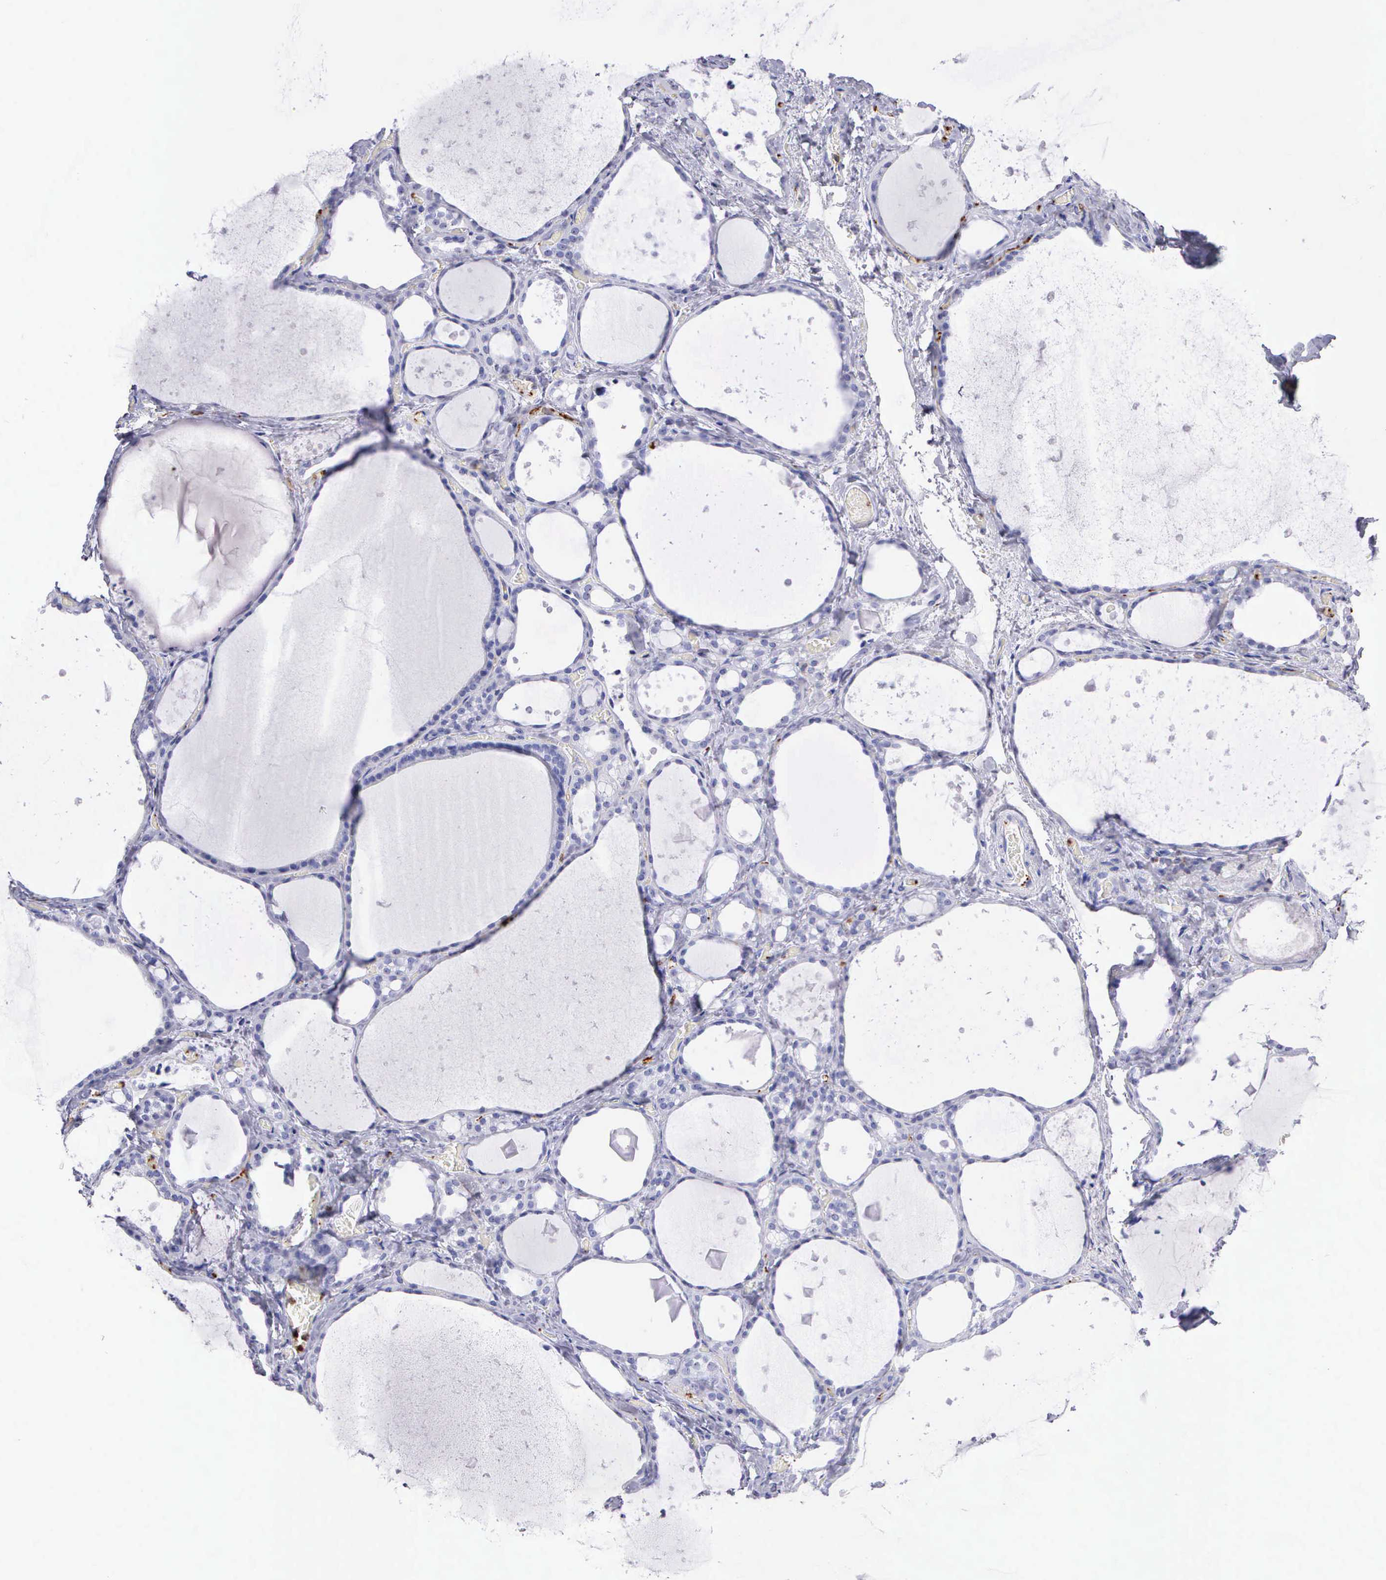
{"staining": {"intensity": "negative", "quantity": "none", "location": "none"}, "tissue": "thyroid gland", "cell_type": "Glandular cells", "image_type": "normal", "snomed": [{"axis": "morphology", "description": "Normal tissue, NOS"}, {"axis": "topography", "description": "Thyroid gland"}], "caption": "An image of thyroid gland stained for a protein reveals no brown staining in glandular cells. (Stains: DAB (3,3'-diaminobenzidine) IHC with hematoxylin counter stain, Microscopy: brightfield microscopy at high magnification).", "gene": "SRGN", "patient": {"sex": "male", "age": 76}}